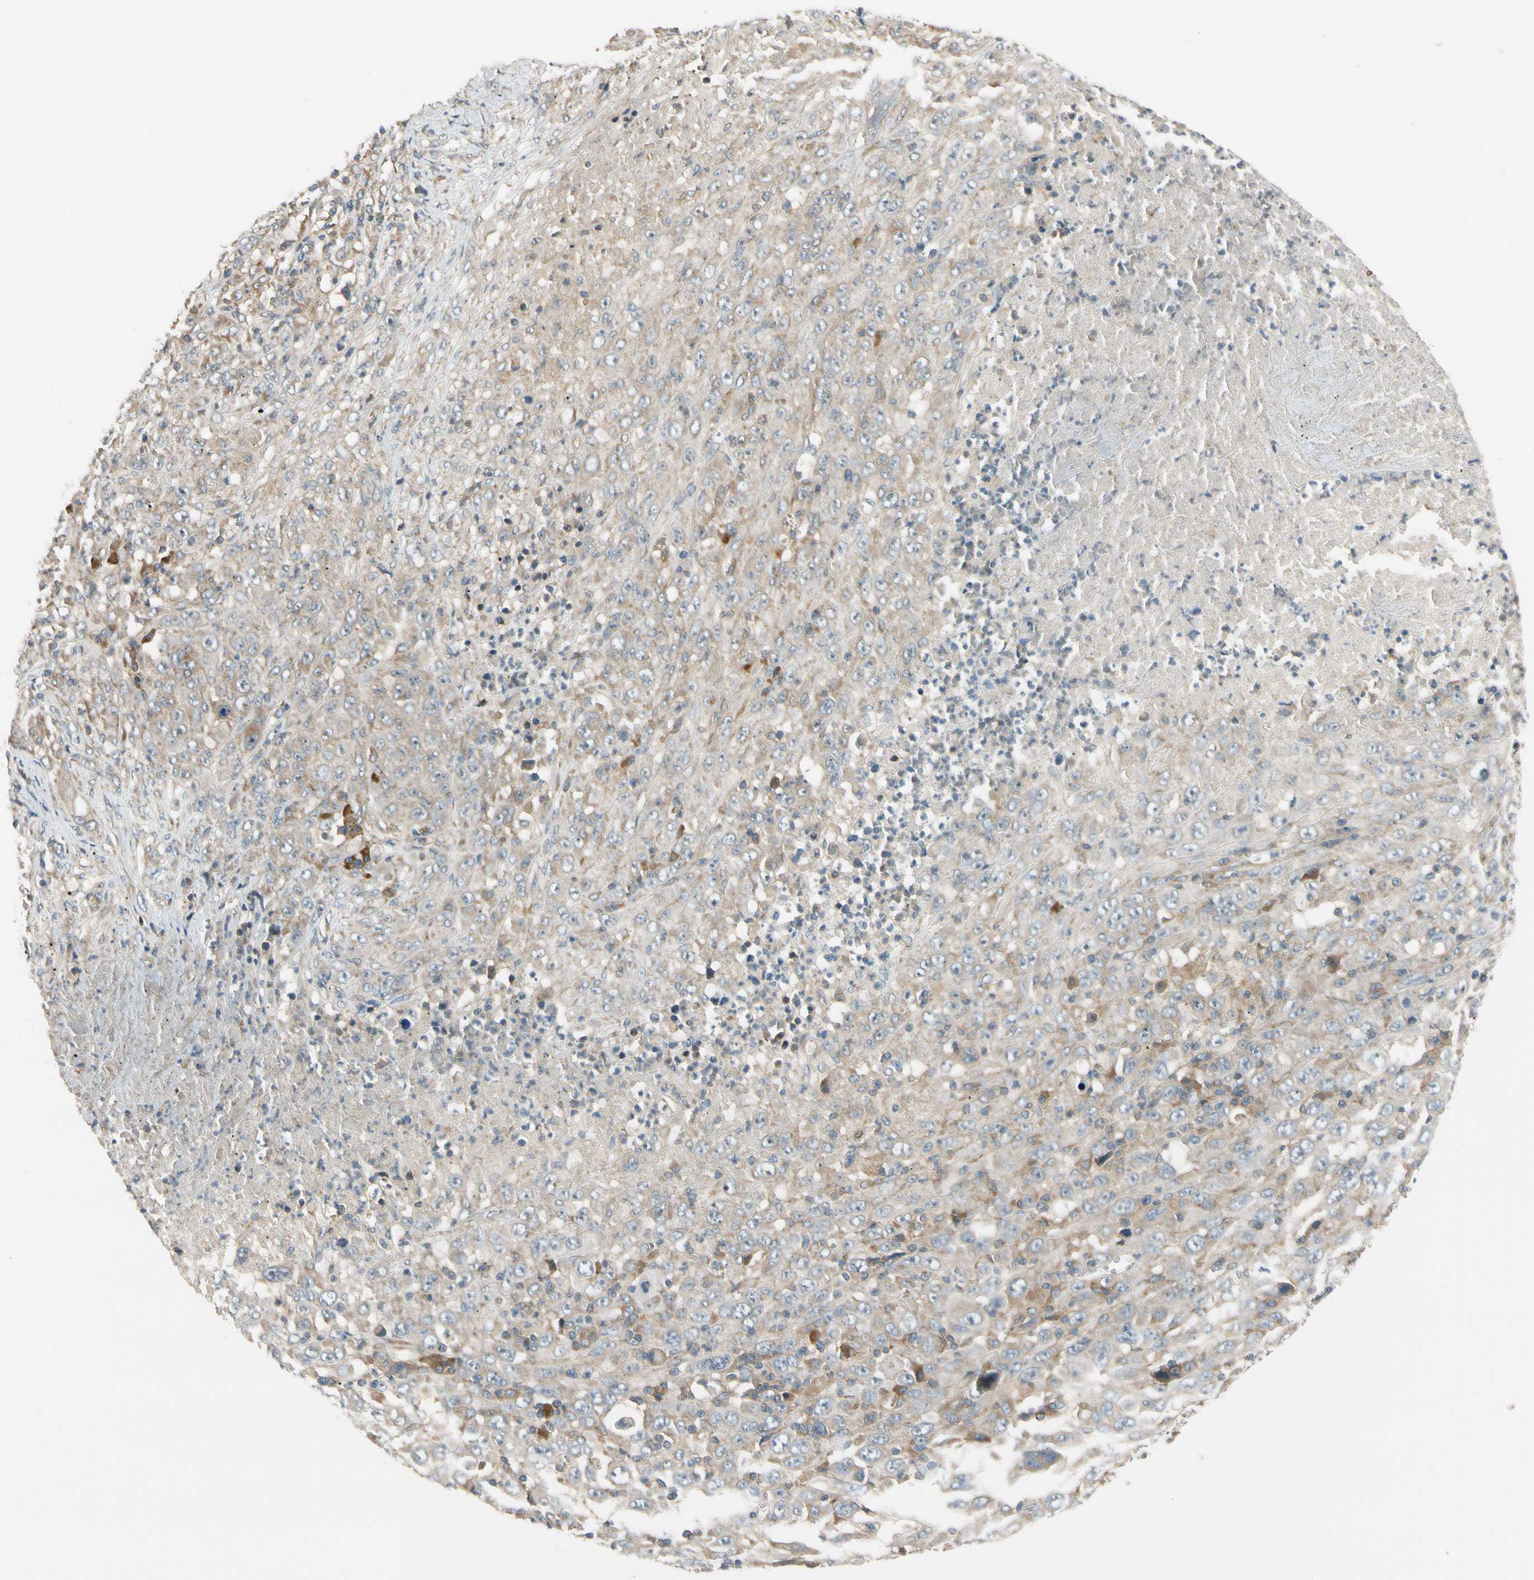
{"staining": {"intensity": "weak", "quantity": "<25%", "location": "cytoplasmic/membranous"}, "tissue": "melanoma", "cell_type": "Tumor cells", "image_type": "cancer", "snomed": [{"axis": "morphology", "description": "Malignant melanoma, Metastatic site"}, {"axis": "topography", "description": "Skin"}], "caption": "This is a image of IHC staining of malignant melanoma (metastatic site), which shows no expression in tumor cells.", "gene": "MST1R", "patient": {"sex": "female", "age": 56}}